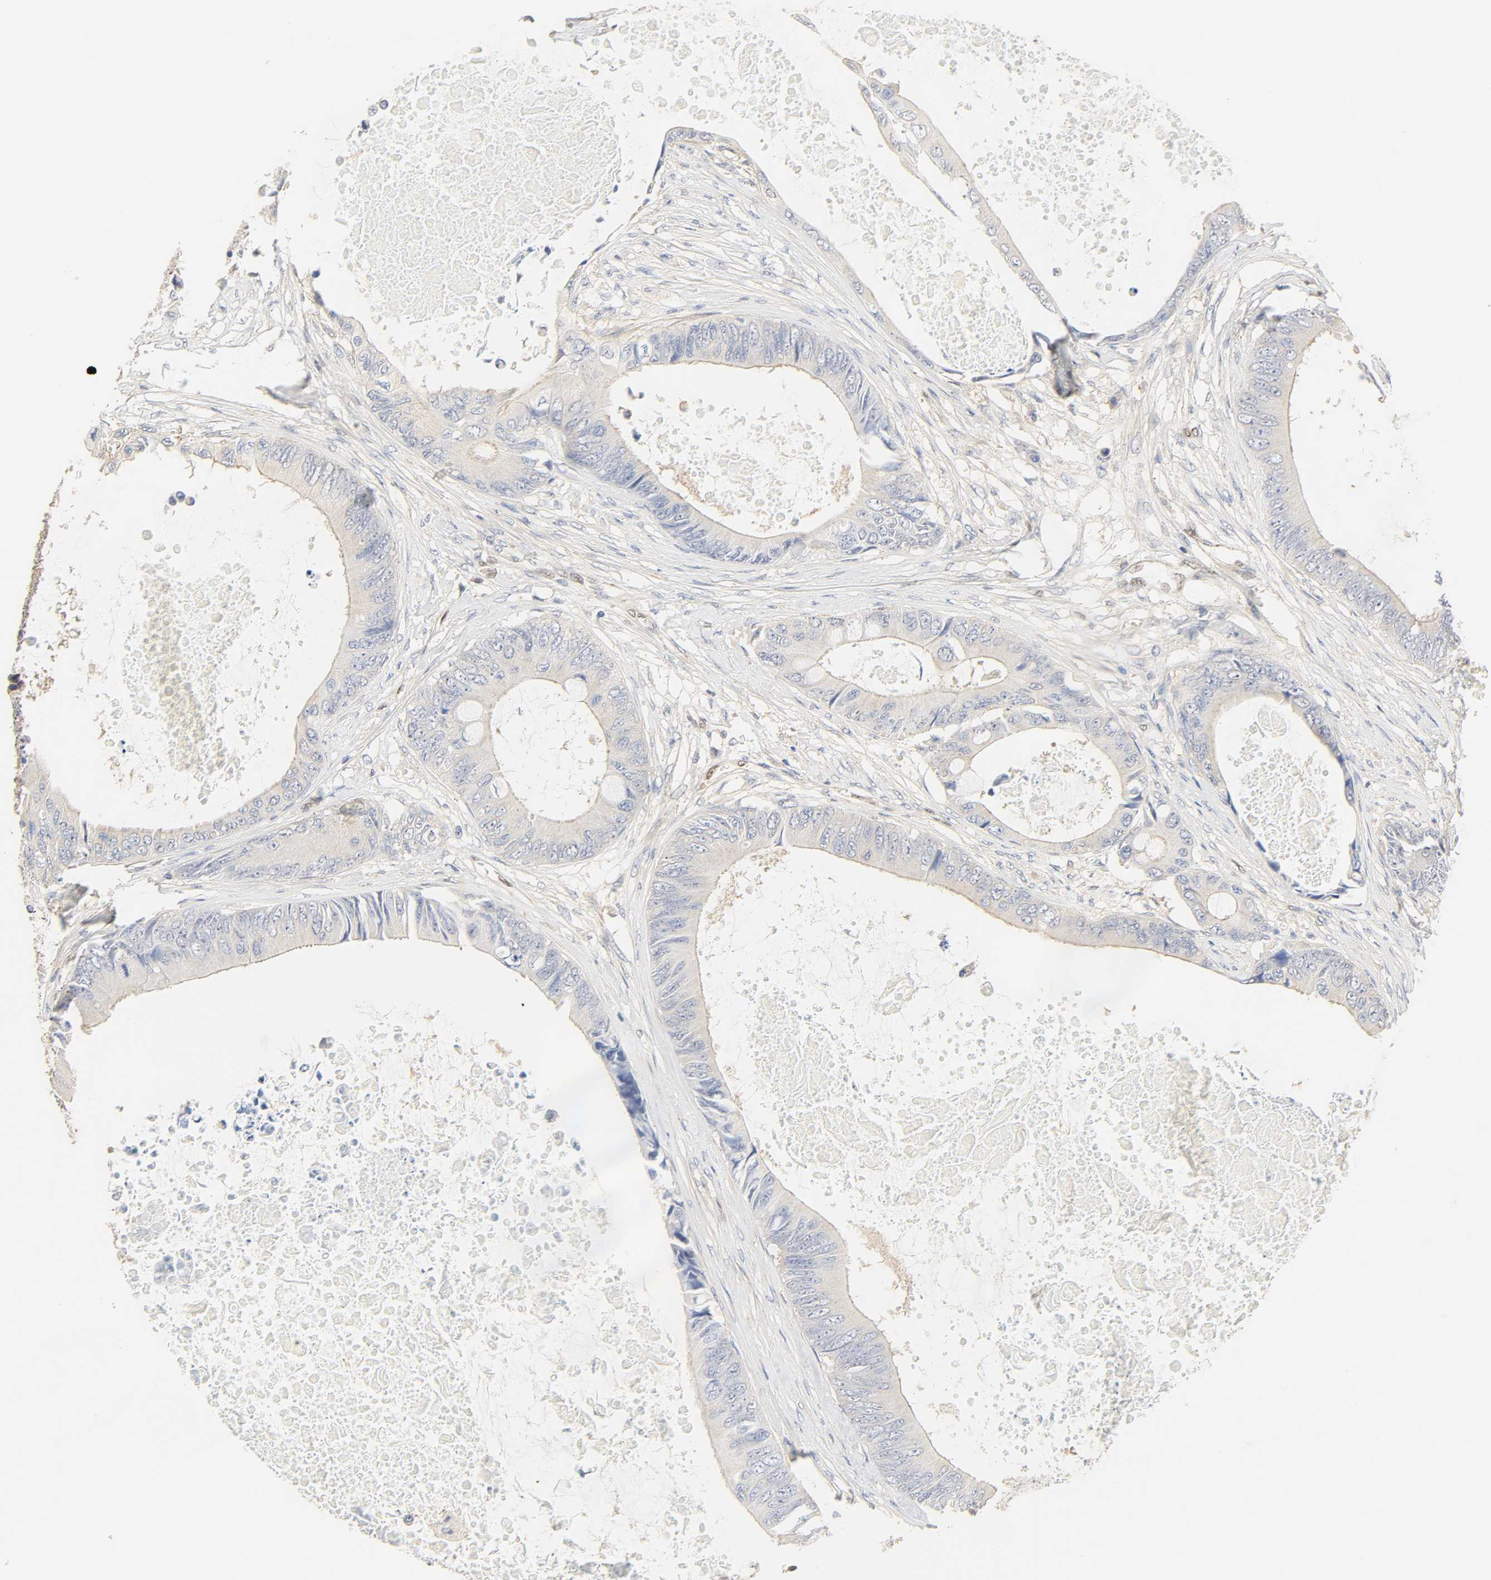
{"staining": {"intensity": "negative", "quantity": "none", "location": "none"}, "tissue": "colorectal cancer", "cell_type": "Tumor cells", "image_type": "cancer", "snomed": [{"axis": "morphology", "description": "Normal tissue, NOS"}, {"axis": "morphology", "description": "Adenocarcinoma, NOS"}, {"axis": "topography", "description": "Rectum"}, {"axis": "topography", "description": "Peripheral nerve tissue"}], "caption": "Human colorectal cancer (adenocarcinoma) stained for a protein using immunohistochemistry (IHC) displays no expression in tumor cells.", "gene": "BORCS8-MEF2B", "patient": {"sex": "female", "age": 77}}